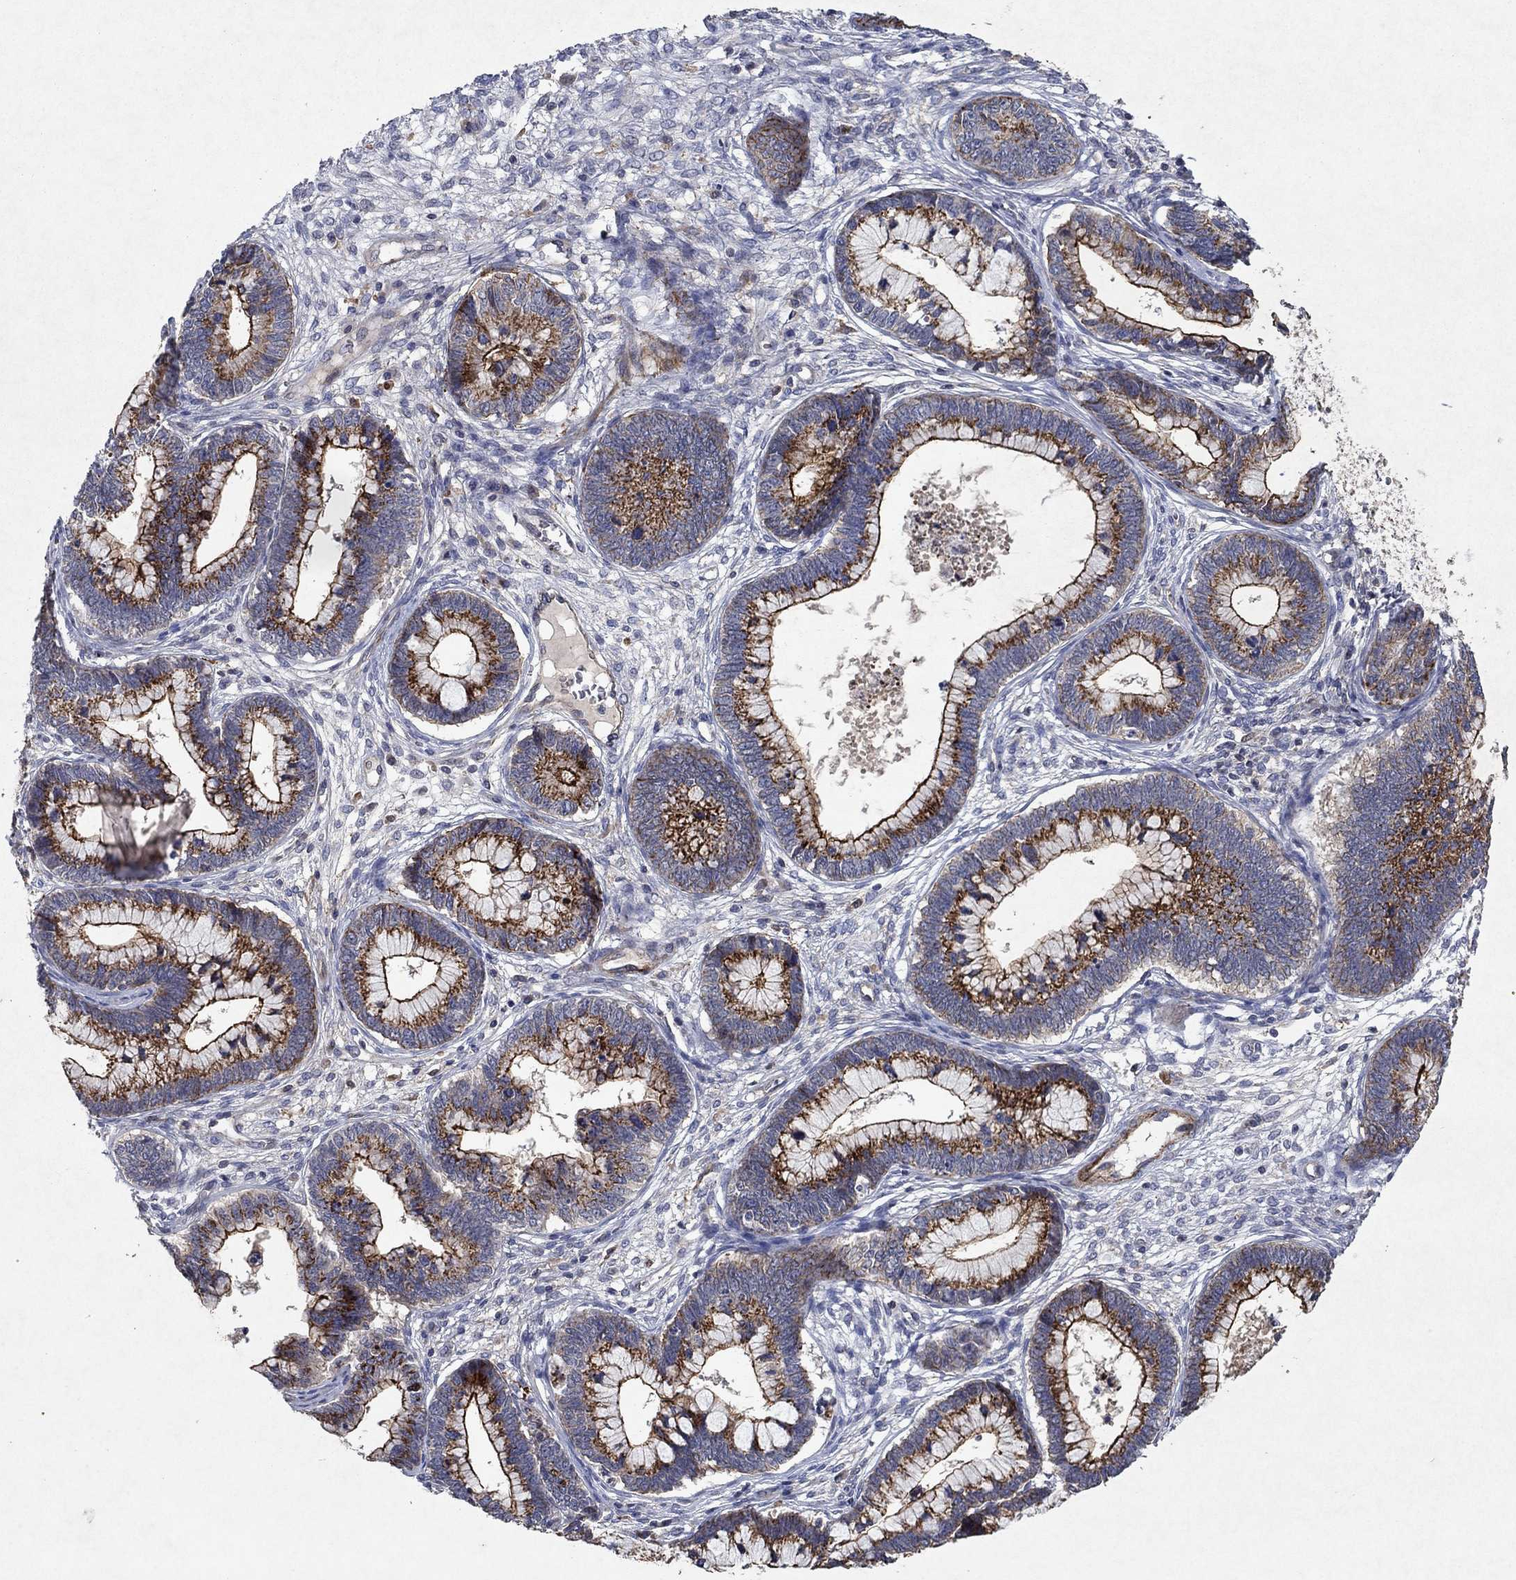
{"staining": {"intensity": "strong", "quantity": "25%-75%", "location": "cytoplasmic/membranous"}, "tissue": "cervical cancer", "cell_type": "Tumor cells", "image_type": "cancer", "snomed": [{"axis": "morphology", "description": "Adenocarcinoma, NOS"}, {"axis": "topography", "description": "Cervix"}], "caption": "The histopathology image demonstrates immunohistochemical staining of cervical cancer. There is strong cytoplasmic/membranous expression is present in approximately 25%-75% of tumor cells.", "gene": "FRG1", "patient": {"sex": "female", "age": 44}}